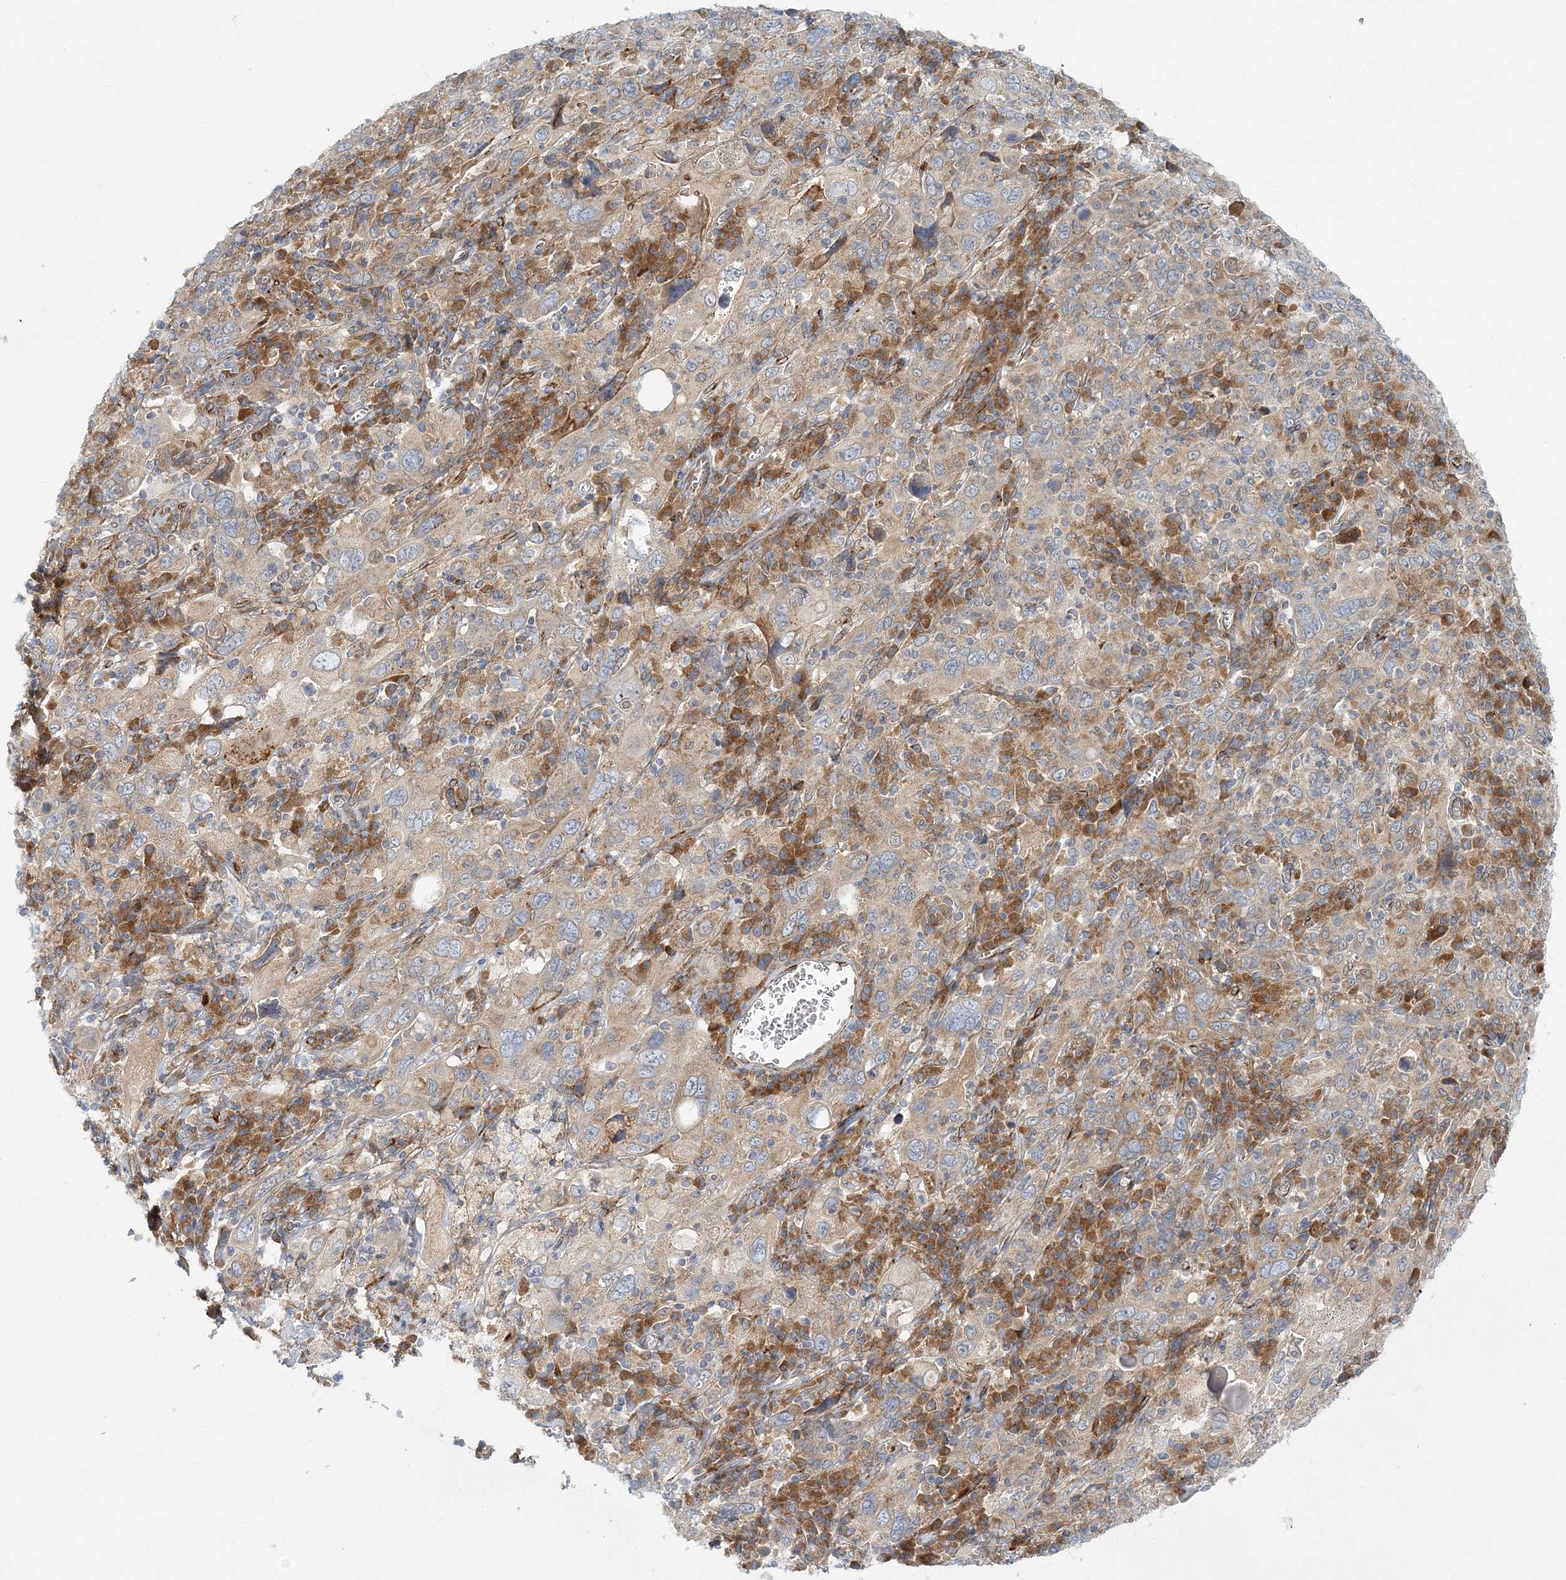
{"staining": {"intensity": "weak", "quantity": "25%-75%", "location": "cytoplasmic/membranous"}, "tissue": "cervical cancer", "cell_type": "Tumor cells", "image_type": "cancer", "snomed": [{"axis": "morphology", "description": "Squamous cell carcinoma, NOS"}, {"axis": "topography", "description": "Cervix"}], "caption": "Immunohistochemical staining of human cervical cancer reveals weak cytoplasmic/membranous protein expression in approximately 25%-75% of tumor cells.", "gene": "NBAS", "patient": {"sex": "female", "age": 46}}